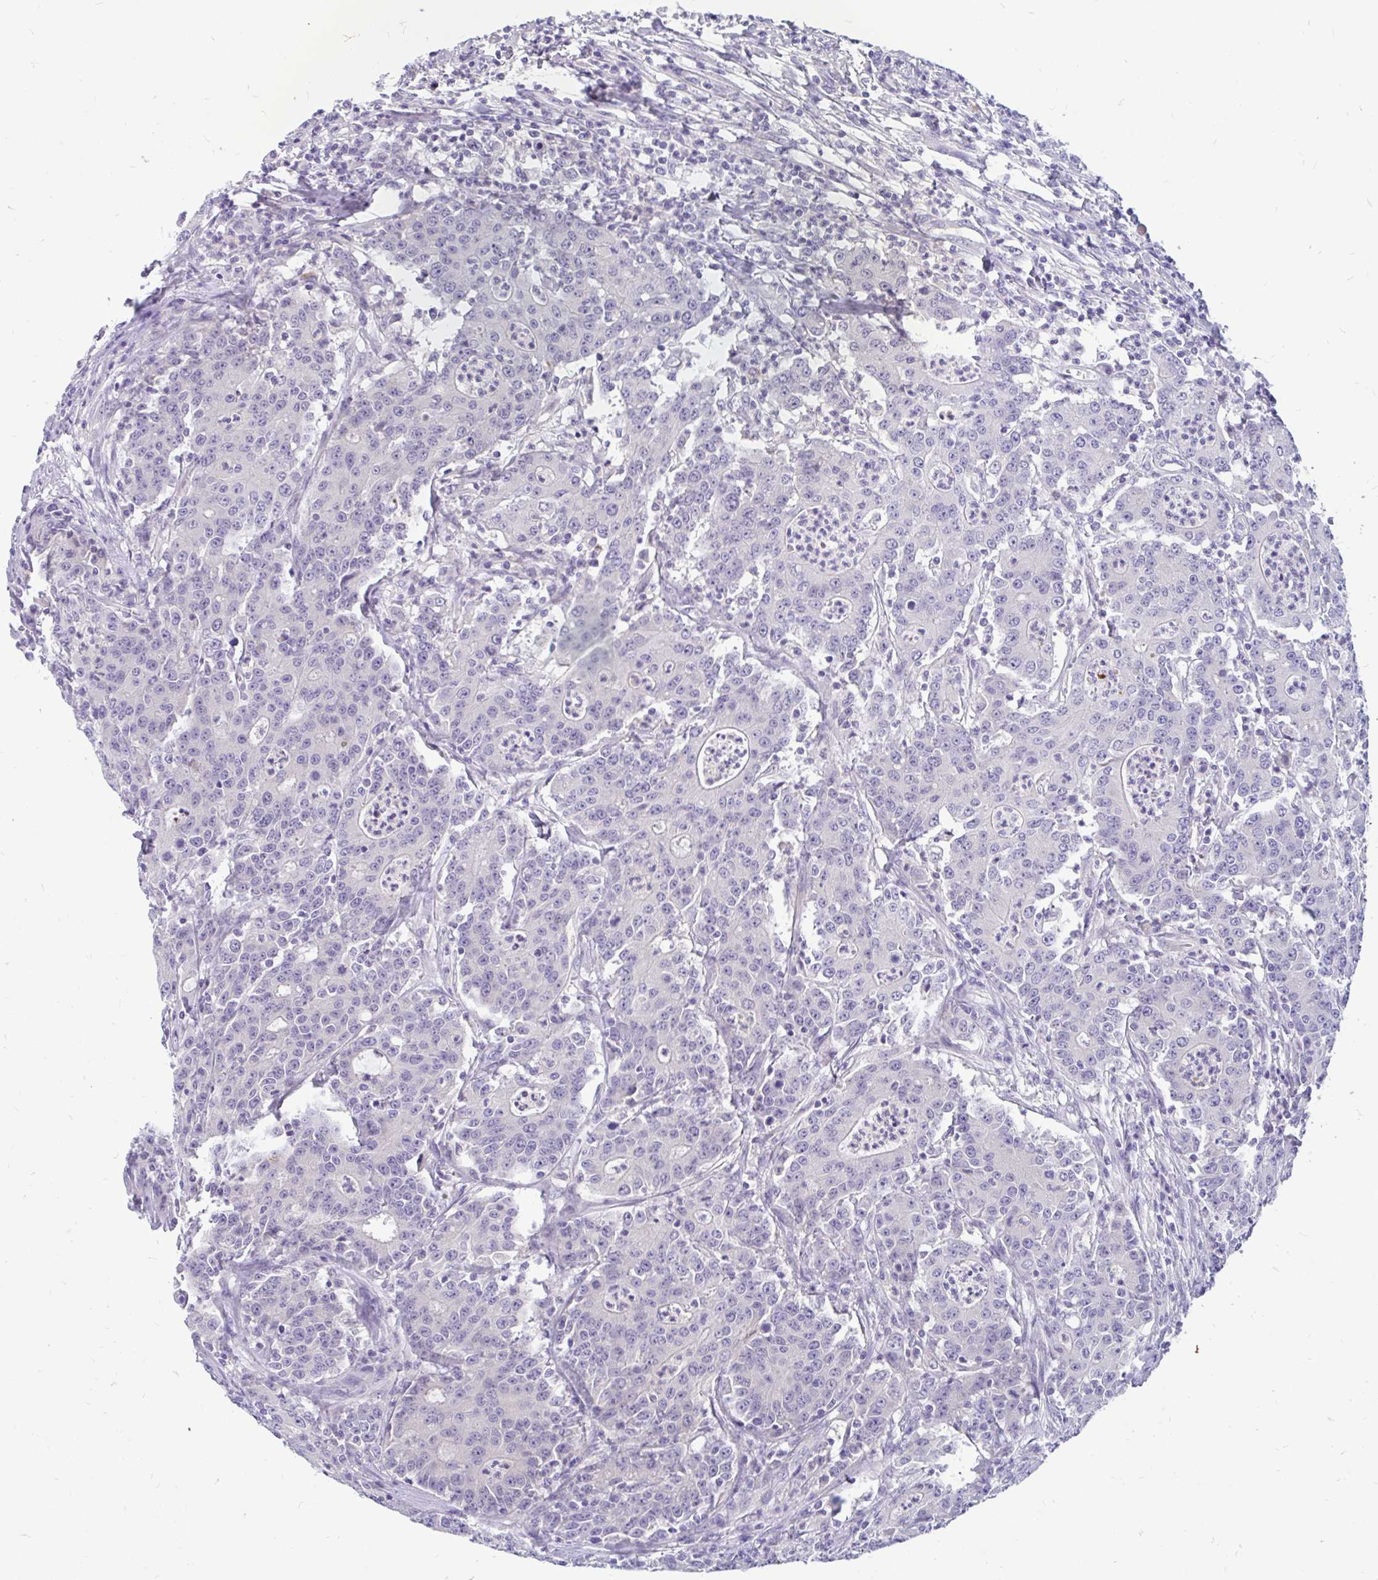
{"staining": {"intensity": "negative", "quantity": "none", "location": "none"}, "tissue": "colorectal cancer", "cell_type": "Tumor cells", "image_type": "cancer", "snomed": [{"axis": "morphology", "description": "Adenocarcinoma, NOS"}, {"axis": "topography", "description": "Colon"}], "caption": "Colorectal cancer (adenocarcinoma) was stained to show a protein in brown. There is no significant staining in tumor cells.", "gene": "KIAA2013", "patient": {"sex": "male", "age": 83}}